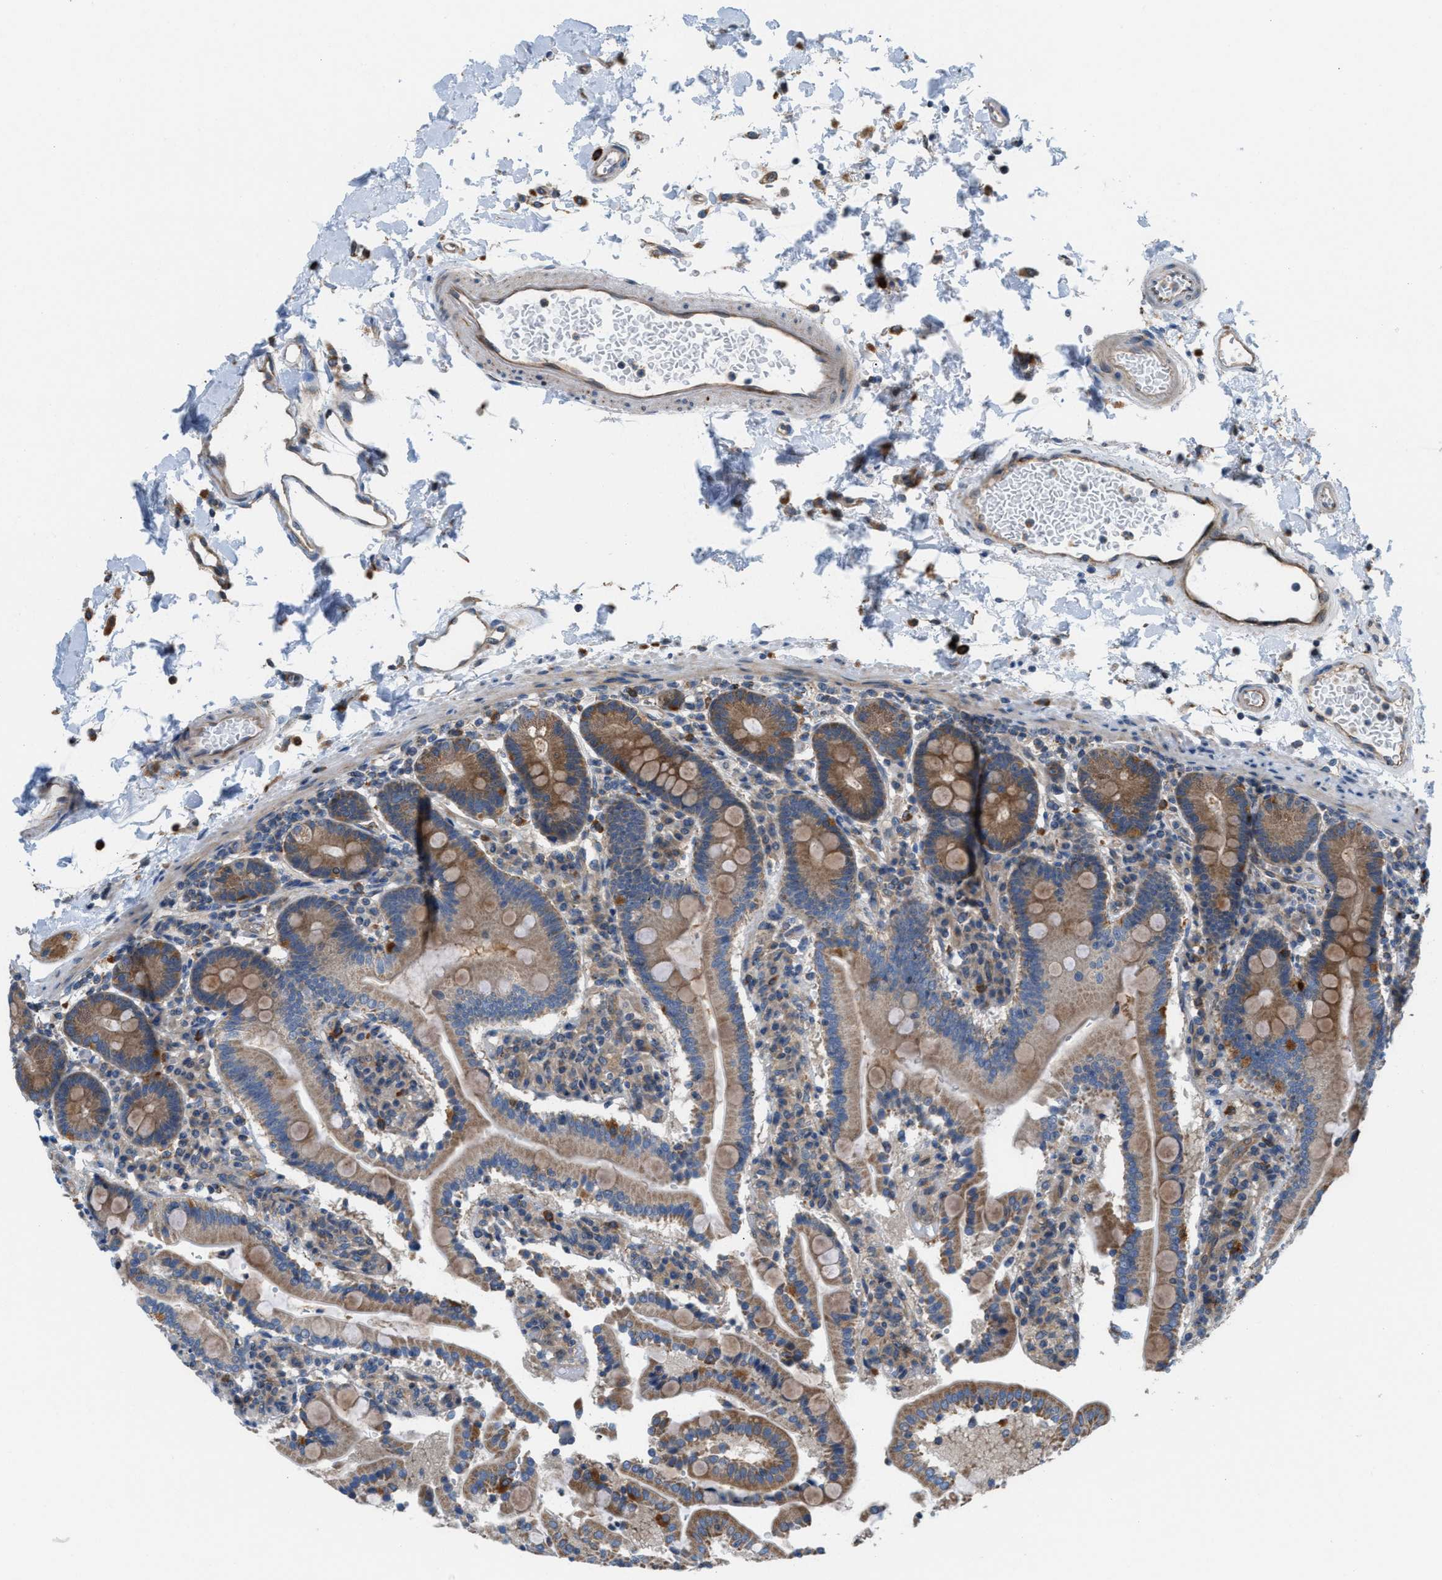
{"staining": {"intensity": "strong", "quantity": "25%-75%", "location": "cytoplasmic/membranous"}, "tissue": "duodenum", "cell_type": "Glandular cells", "image_type": "normal", "snomed": [{"axis": "morphology", "description": "Normal tissue, NOS"}, {"axis": "topography", "description": "Small intestine, NOS"}], "caption": "Immunohistochemistry photomicrograph of normal duodenum: human duodenum stained using immunohistochemistry displays high levels of strong protein expression localized specifically in the cytoplasmic/membranous of glandular cells, appearing as a cytoplasmic/membranous brown color.", "gene": "PDCL", "patient": {"sex": "female", "age": 71}}